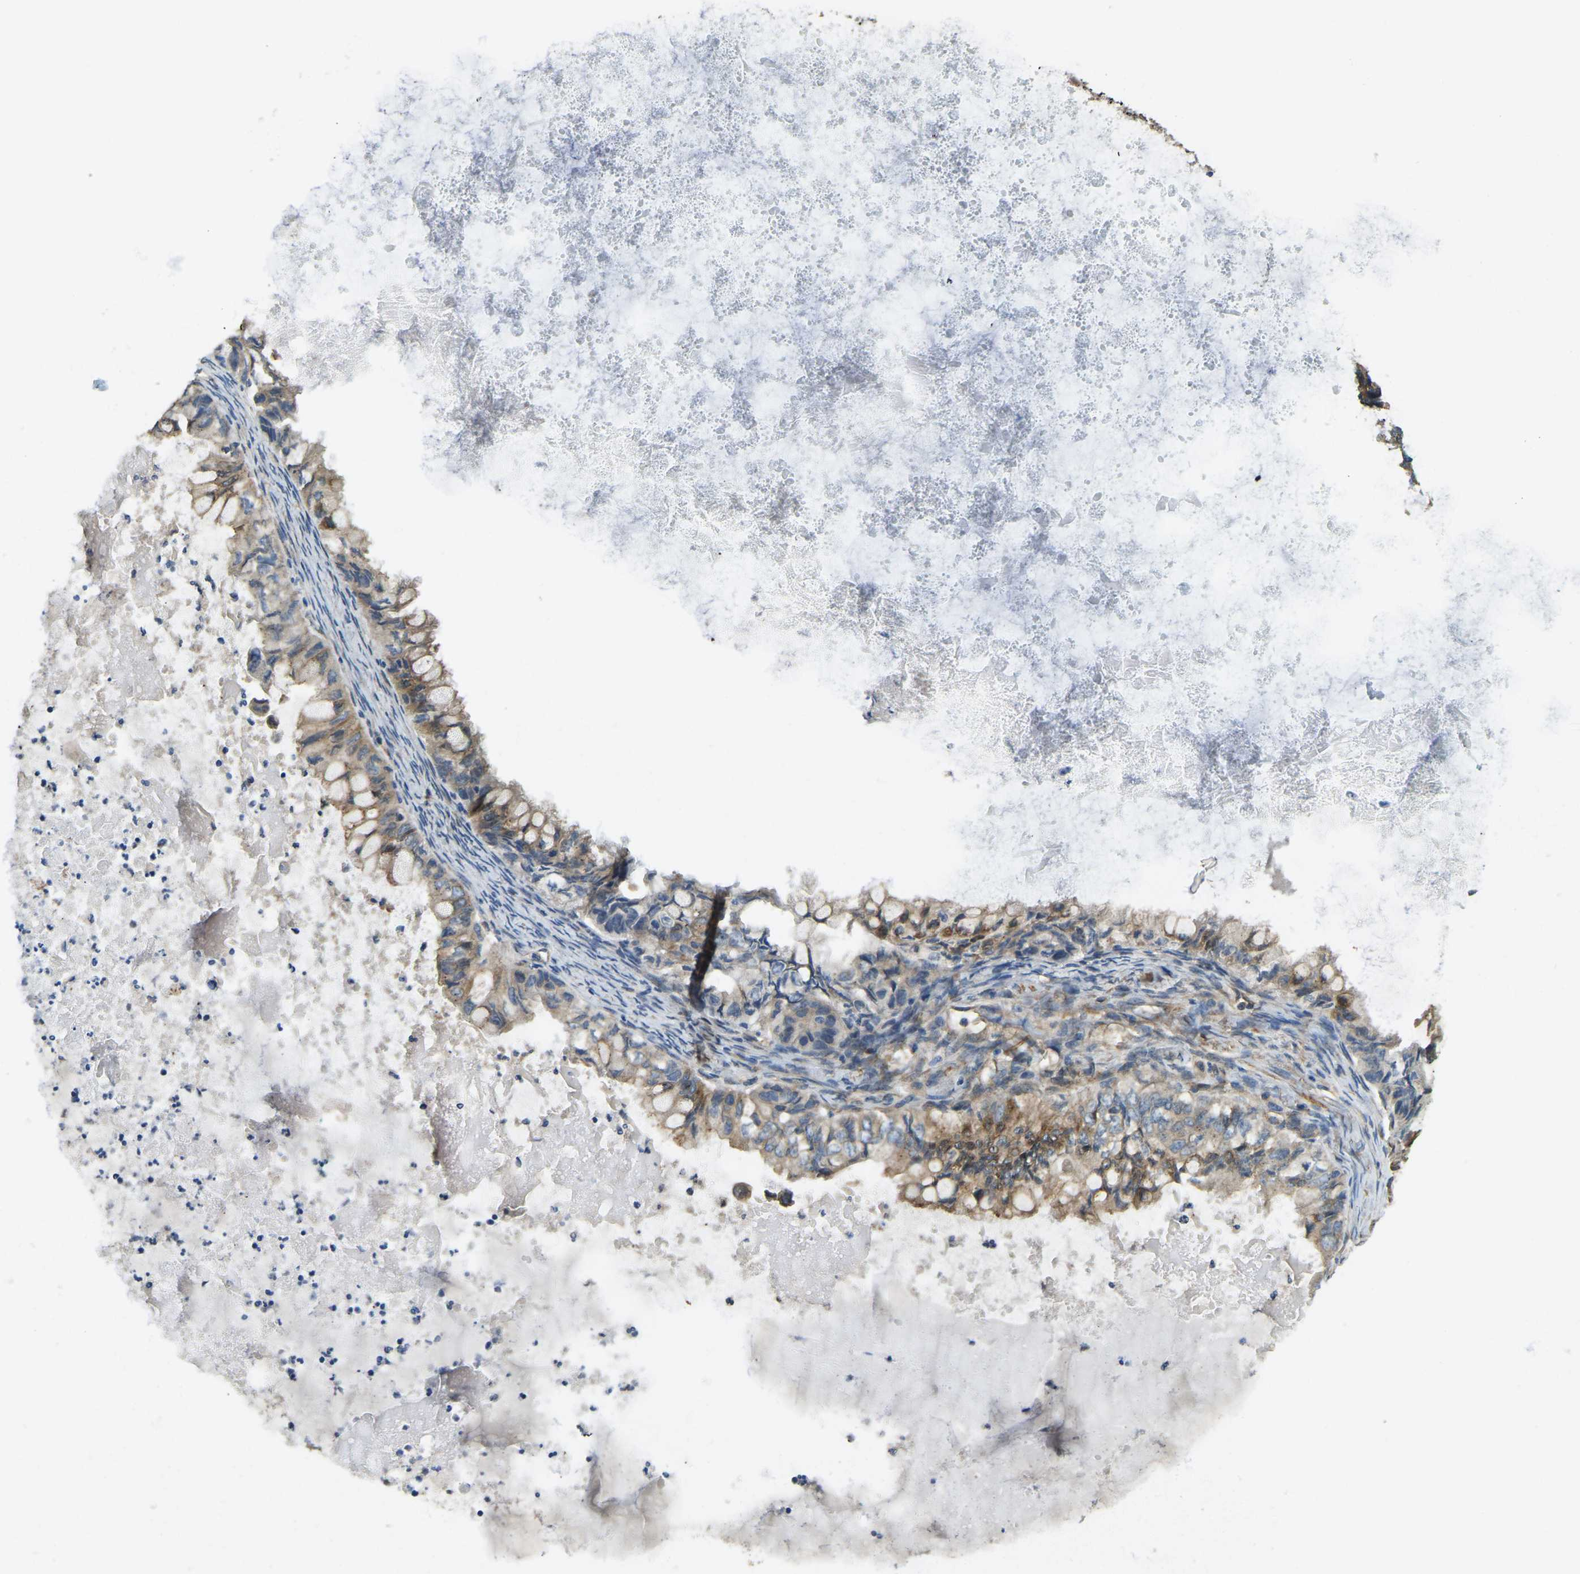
{"staining": {"intensity": "moderate", "quantity": ">75%", "location": "cytoplasmic/membranous"}, "tissue": "ovarian cancer", "cell_type": "Tumor cells", "image_type": "cancer", "snomed": [{"axis": "morphology", "description": "Cystadenocarcinoma, mucinous, NOS"}, {"axis": "topography", "description": "Ovary"}], "caption": "Protein expression analysis of human ovarian cancer reveals moderate cytoplasmic/membranous positivity in approximately >75% of tumor cells.", "gene": "ERGIC1", "patient": {"sex": "female", "age": 80}}